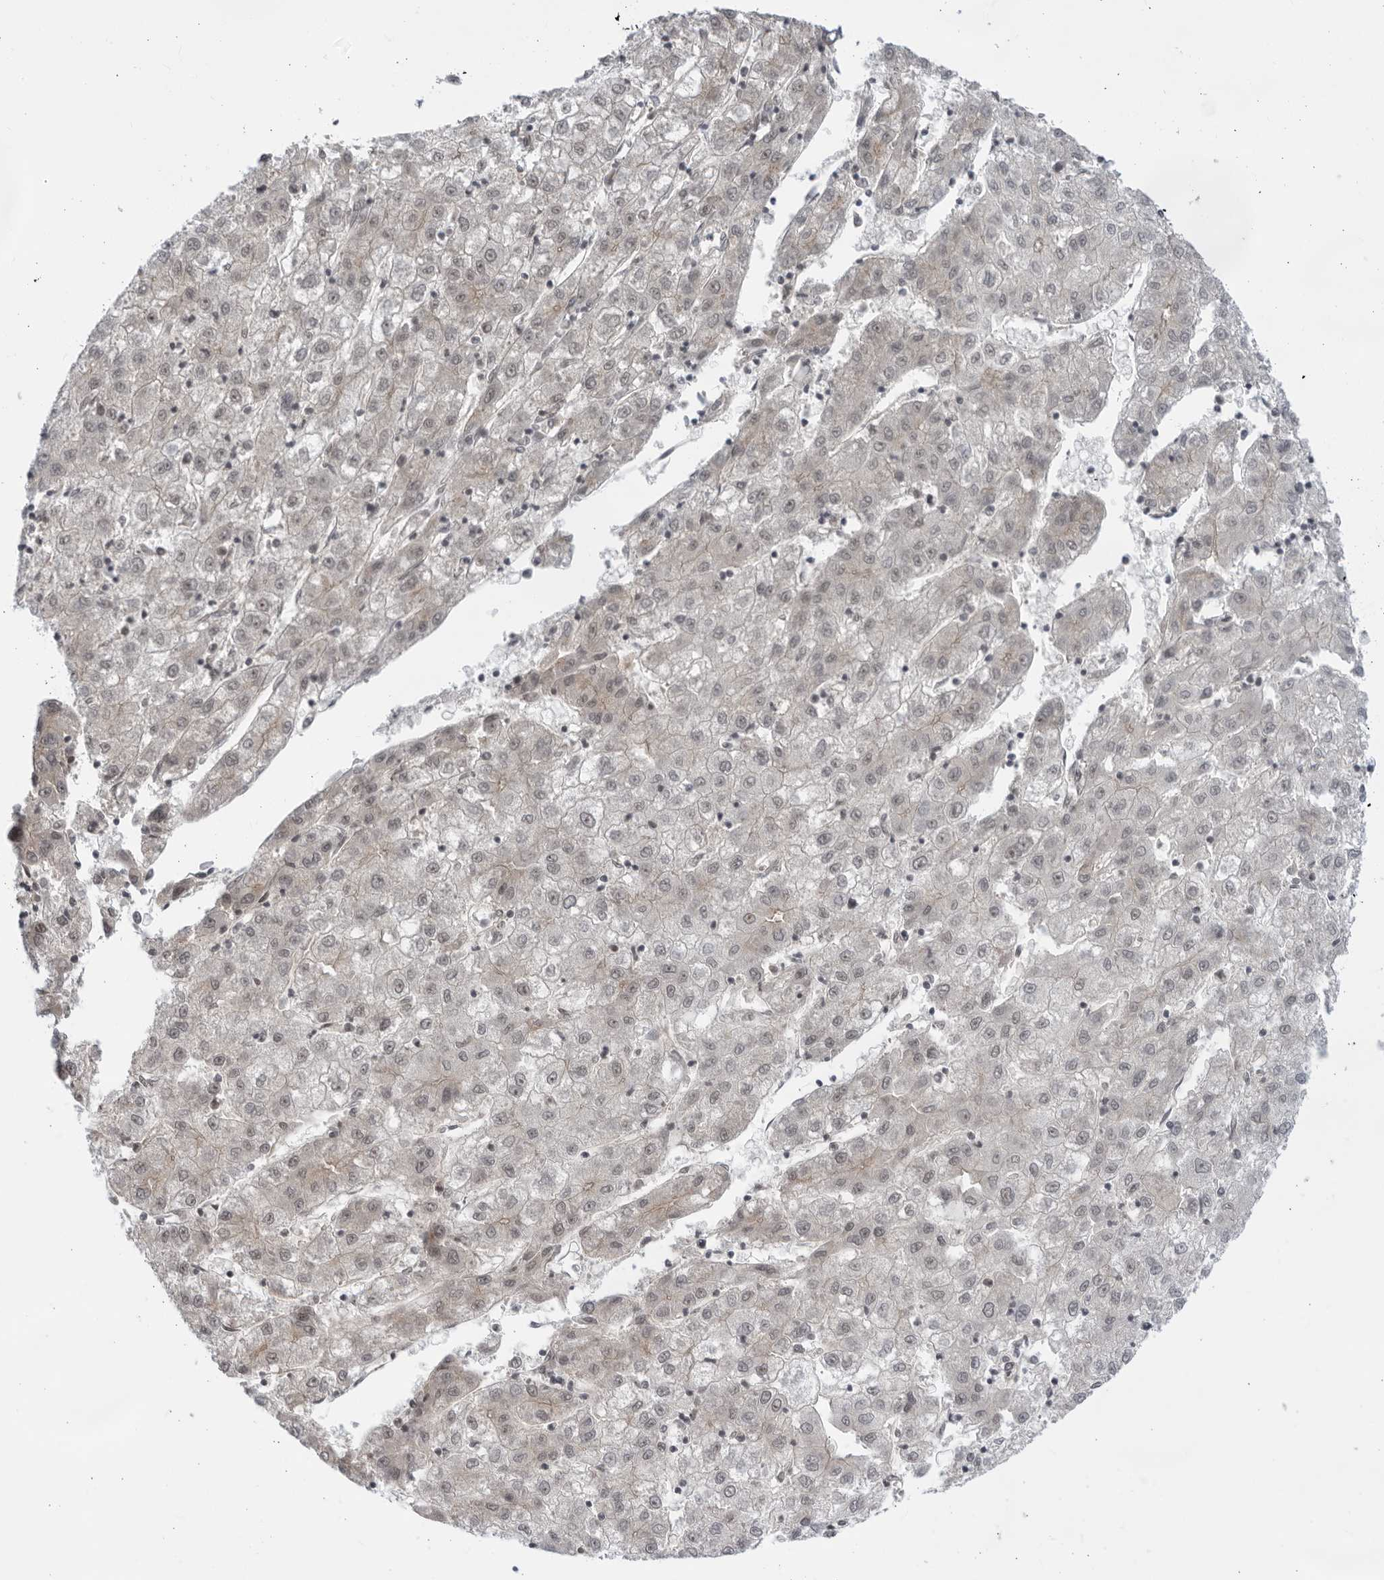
{"staining": {"intensity": "weak", "quantity": "25%-75%", "location": "cytoplasmic/membranous,nuclear"}, "tissue": "liver cancer", "cell_type": "Tumor cells", "image_type": "cancer", "snomed": [{"axis": "morphology", "description": "Carcinoma, Hepatocellular, NOS"}, {"axis": "topography", "description": "Liver"}], "caption": "Immunohistochemistry (IHC) staining of hepatocellular carcinoma (liver), which shows low levels of weak cytoplasmic/membranous and nuclear positivity in about 25%-75% of tumor cells indicating weak cytoplasmic/membranous and nuclear protein expression. The staining was performed using DAB (3,3'-diaminobenzidine) (brown) for protein detection and nuclei were counterstained in hematoxylin (blue).", "gene": "ITGB3BP", "patient": {"sex": "male", "age": 72}}